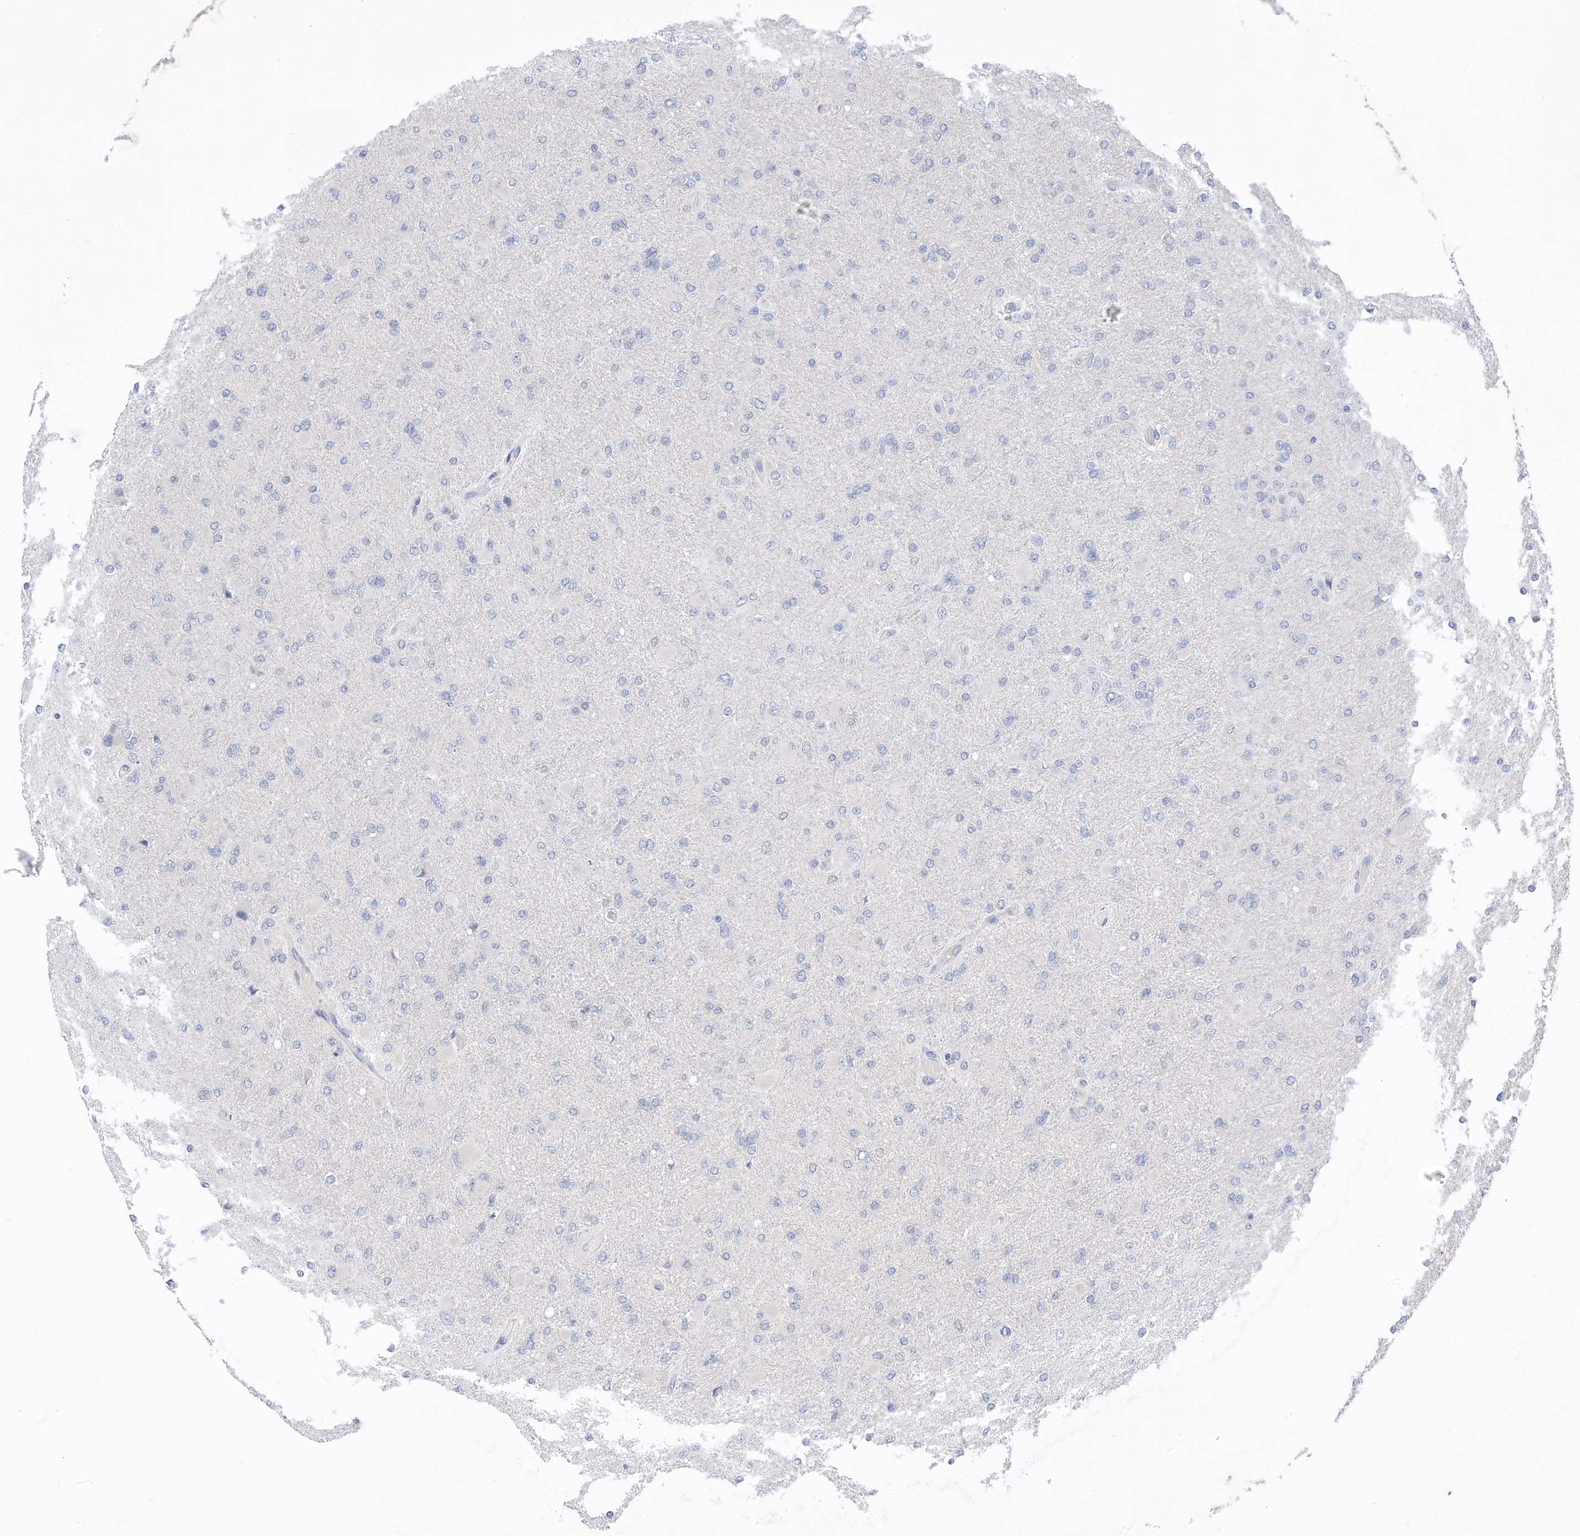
{"staining": {"intensity": "negative", "quantity": "none", "location": "none"}, "tissue": "glioma", "cell_type": "Tumor cells", "image_type": "cancer", "snomed": [{"axis": "morphology", "description": "Glioma, malignant, High grade"}, {"axis": "topography", "description": "Cerebral cortex"}], "caption": "The histopathology image shows no significant staining in tumor cells of high-grade glioma (malignant). Nuclei are stained in blue.", "gene": "REC8", "patient": {"sex": "female", "age": 36}}